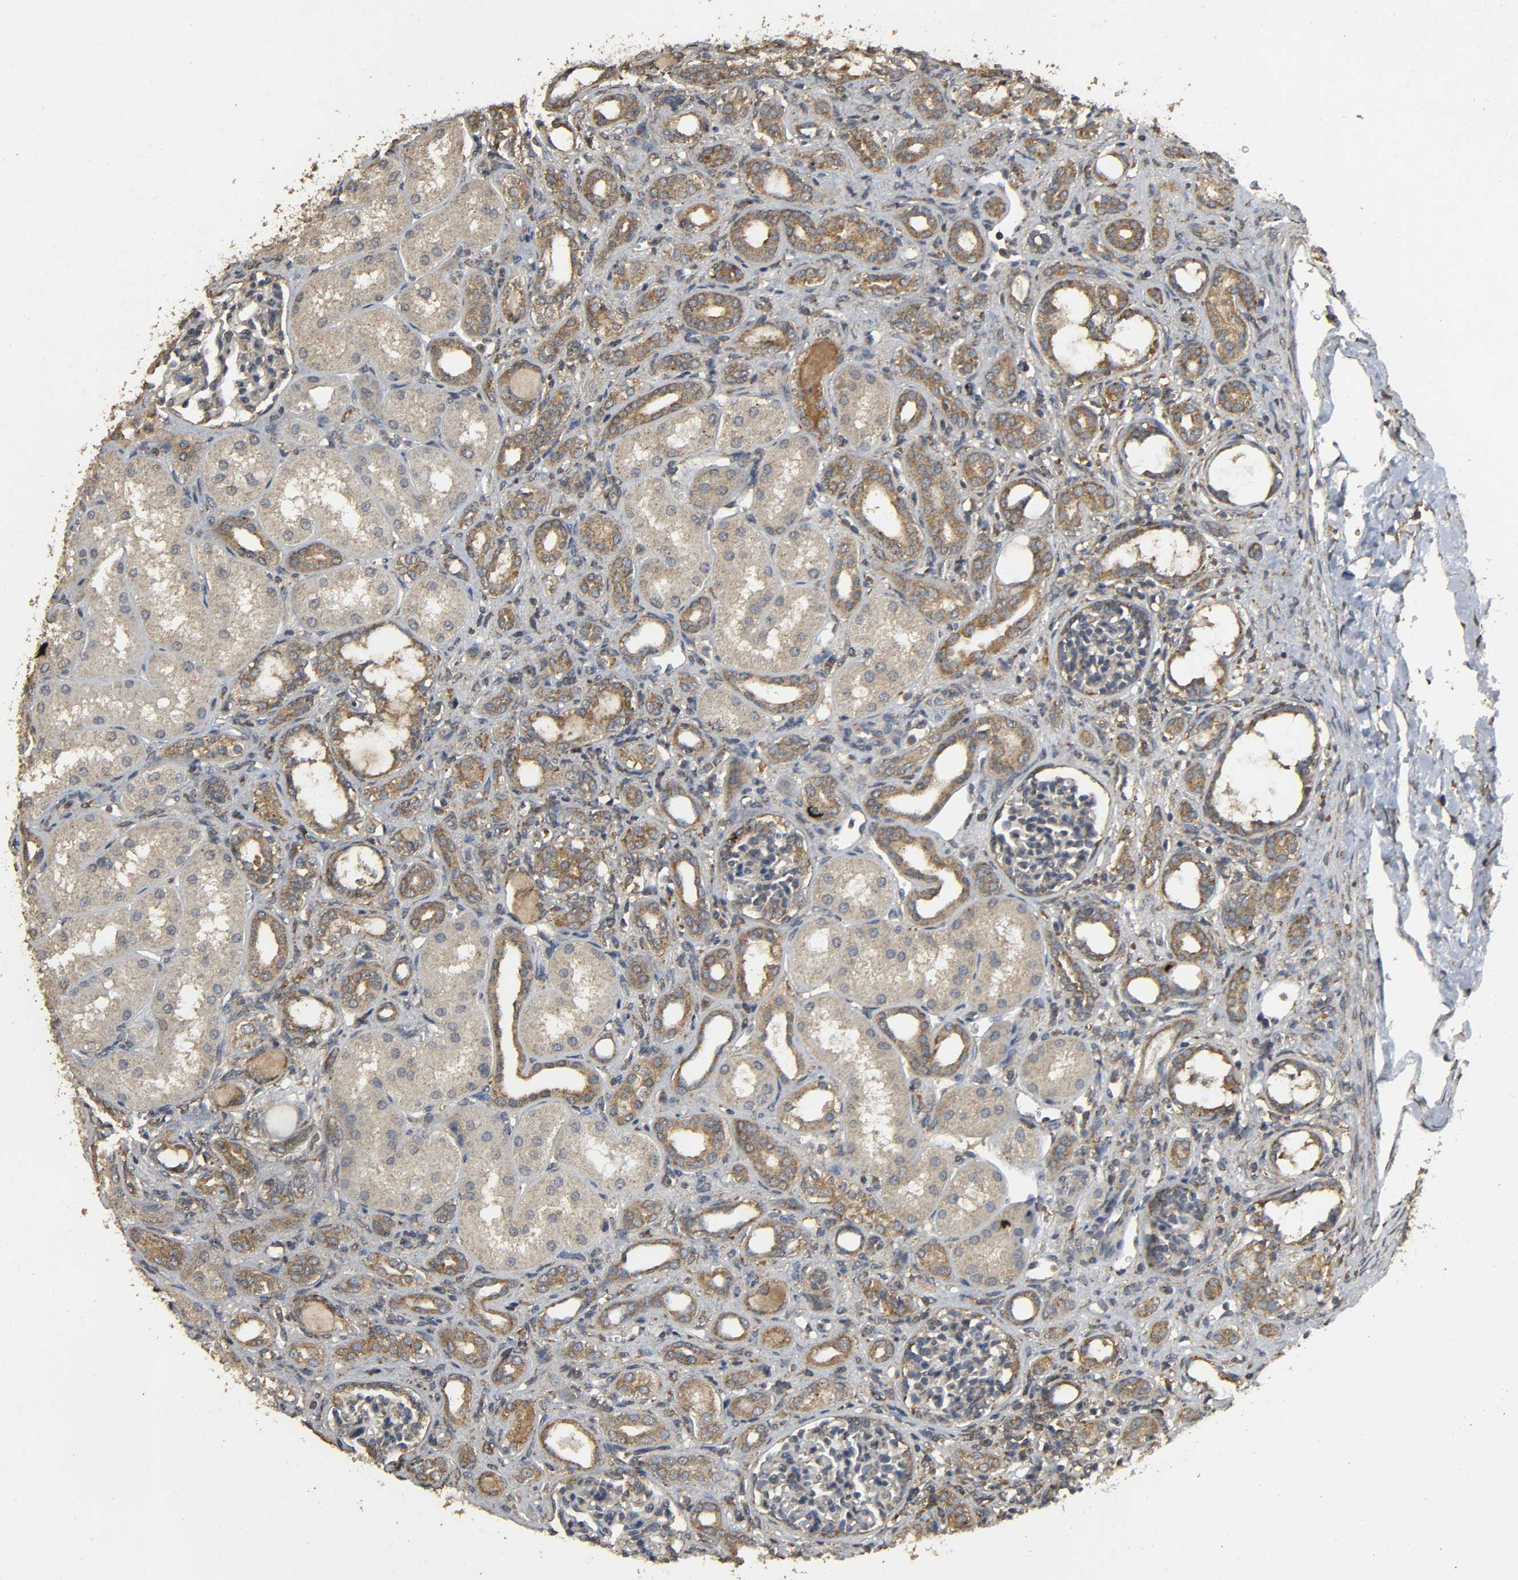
{"staining": {"intensity": "weak", "quantity": ">75%", "location": "cytoplasmic/membranous"}, "tissue": "kidney", "cell_type": "Cells in glomeruli", "image_type": "normal", "snomed": [{"axis": "morphology", "description": "Normal tissue, NOS"}, {"axis": "topography", "description": "Kidney"}], "caption": "Kidney stained with DAB IHC demonstrates low levels of weak cytoplasmic/membranous positivity in approximately >75% of cells in glomeruli. The protein is stained brown, and the nuclei are stained in blue (DAB IHC with brightfield microscopy, high magnification).", "gene": "DDX6", "patient": {"sex": "male", "age": 7}}